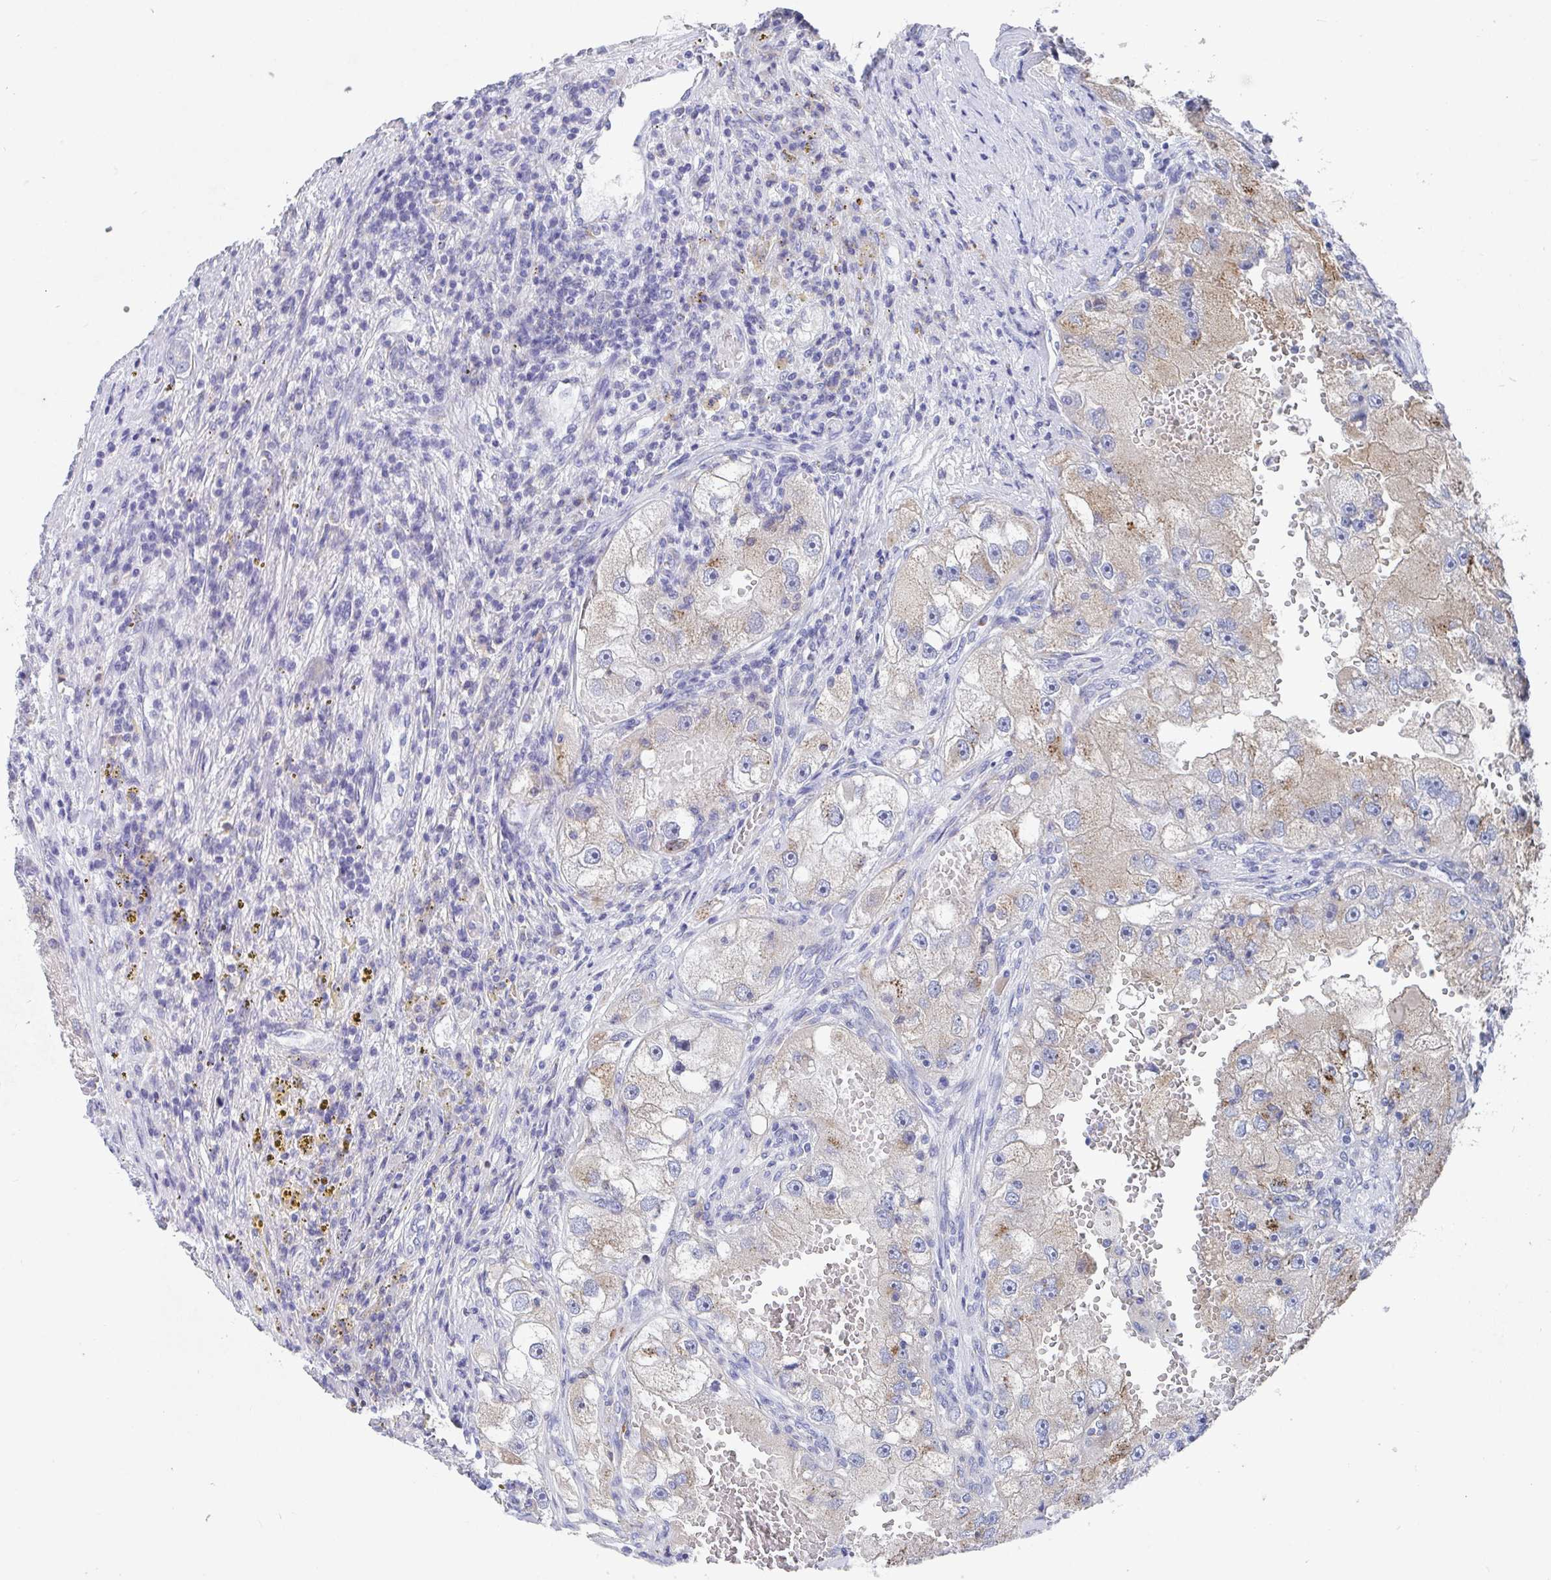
{"staining": {"intensity": "moderate", "quantity": "<25%", "location": "cytoplasmic/membranous"}, "tissue": "renal cancer", "cell_type": "Tumor cells", "image_type": "cancer", "snomed": [{"axis": "morphology", "description": "Adenocarcinoma, NOS"}, {"axis": "topography", "description": "Kidney"}], "caption": "Human renal adenocarcinoma stained with a protein marker reveals moderate staining in tumor cells.", "gene": "TAS2R39", "patient": {"sex": "male", "age": 63}}